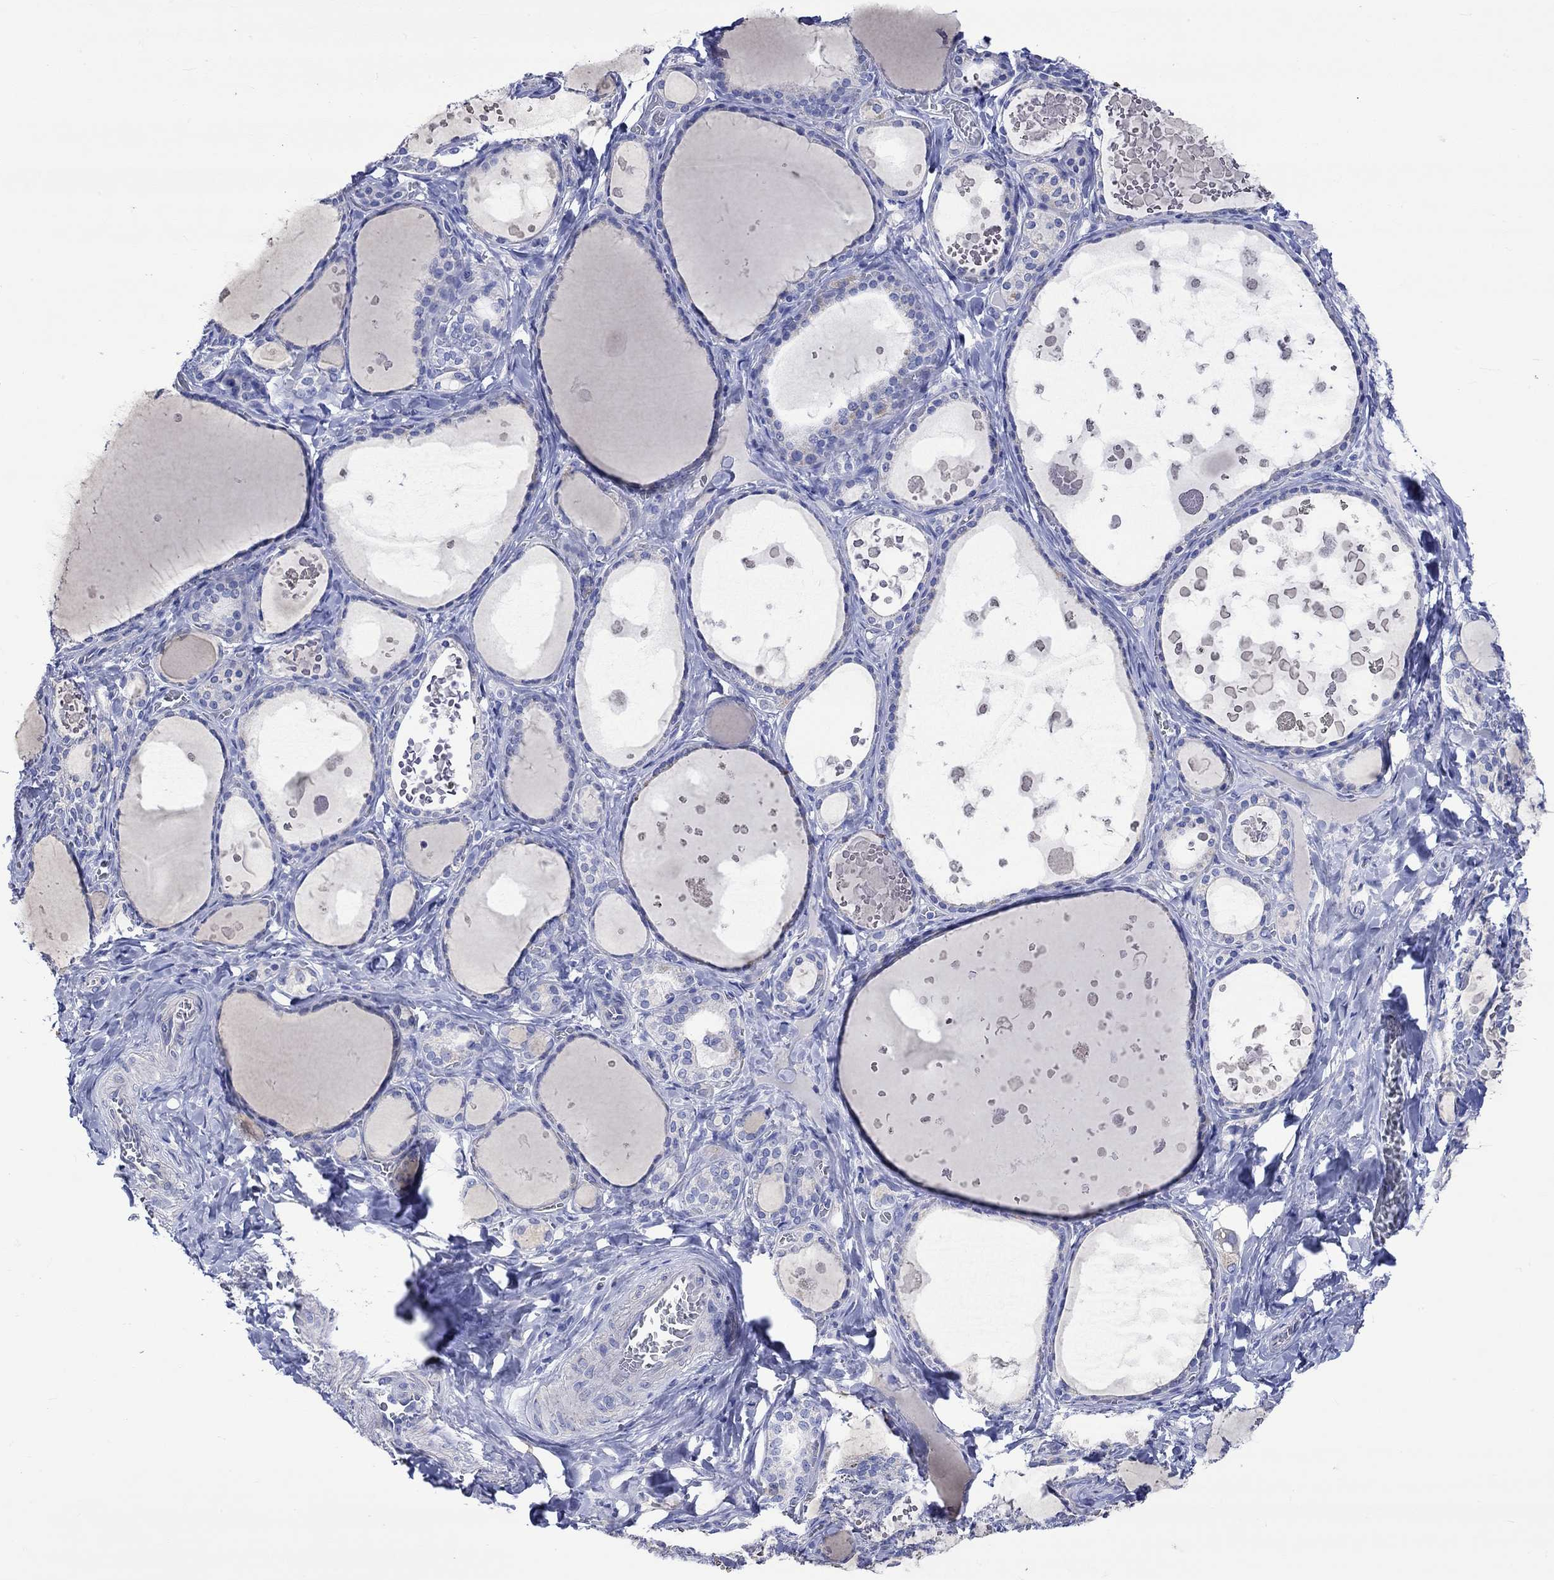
{"staining": {"intensity": "negative", "quantity": "none", "location": "none"}, "tissue": "thyroid gland", "cell_type": "Glandular cells", "image_type": "normal", "snomed": [{"axis": "morphology", "description": "Normal tissue, NOS"}, {"axis": "topography", "description": "Thyroid gland"}], "caption": "Immunohistochemistry (IHC) micrograph of unremarkable human thyroid gland stained for a protein (brown), which demonstrates no staining in glandular cells.", "gene": "HARBI1", "patient": {"sex": "female", "age": 56}}